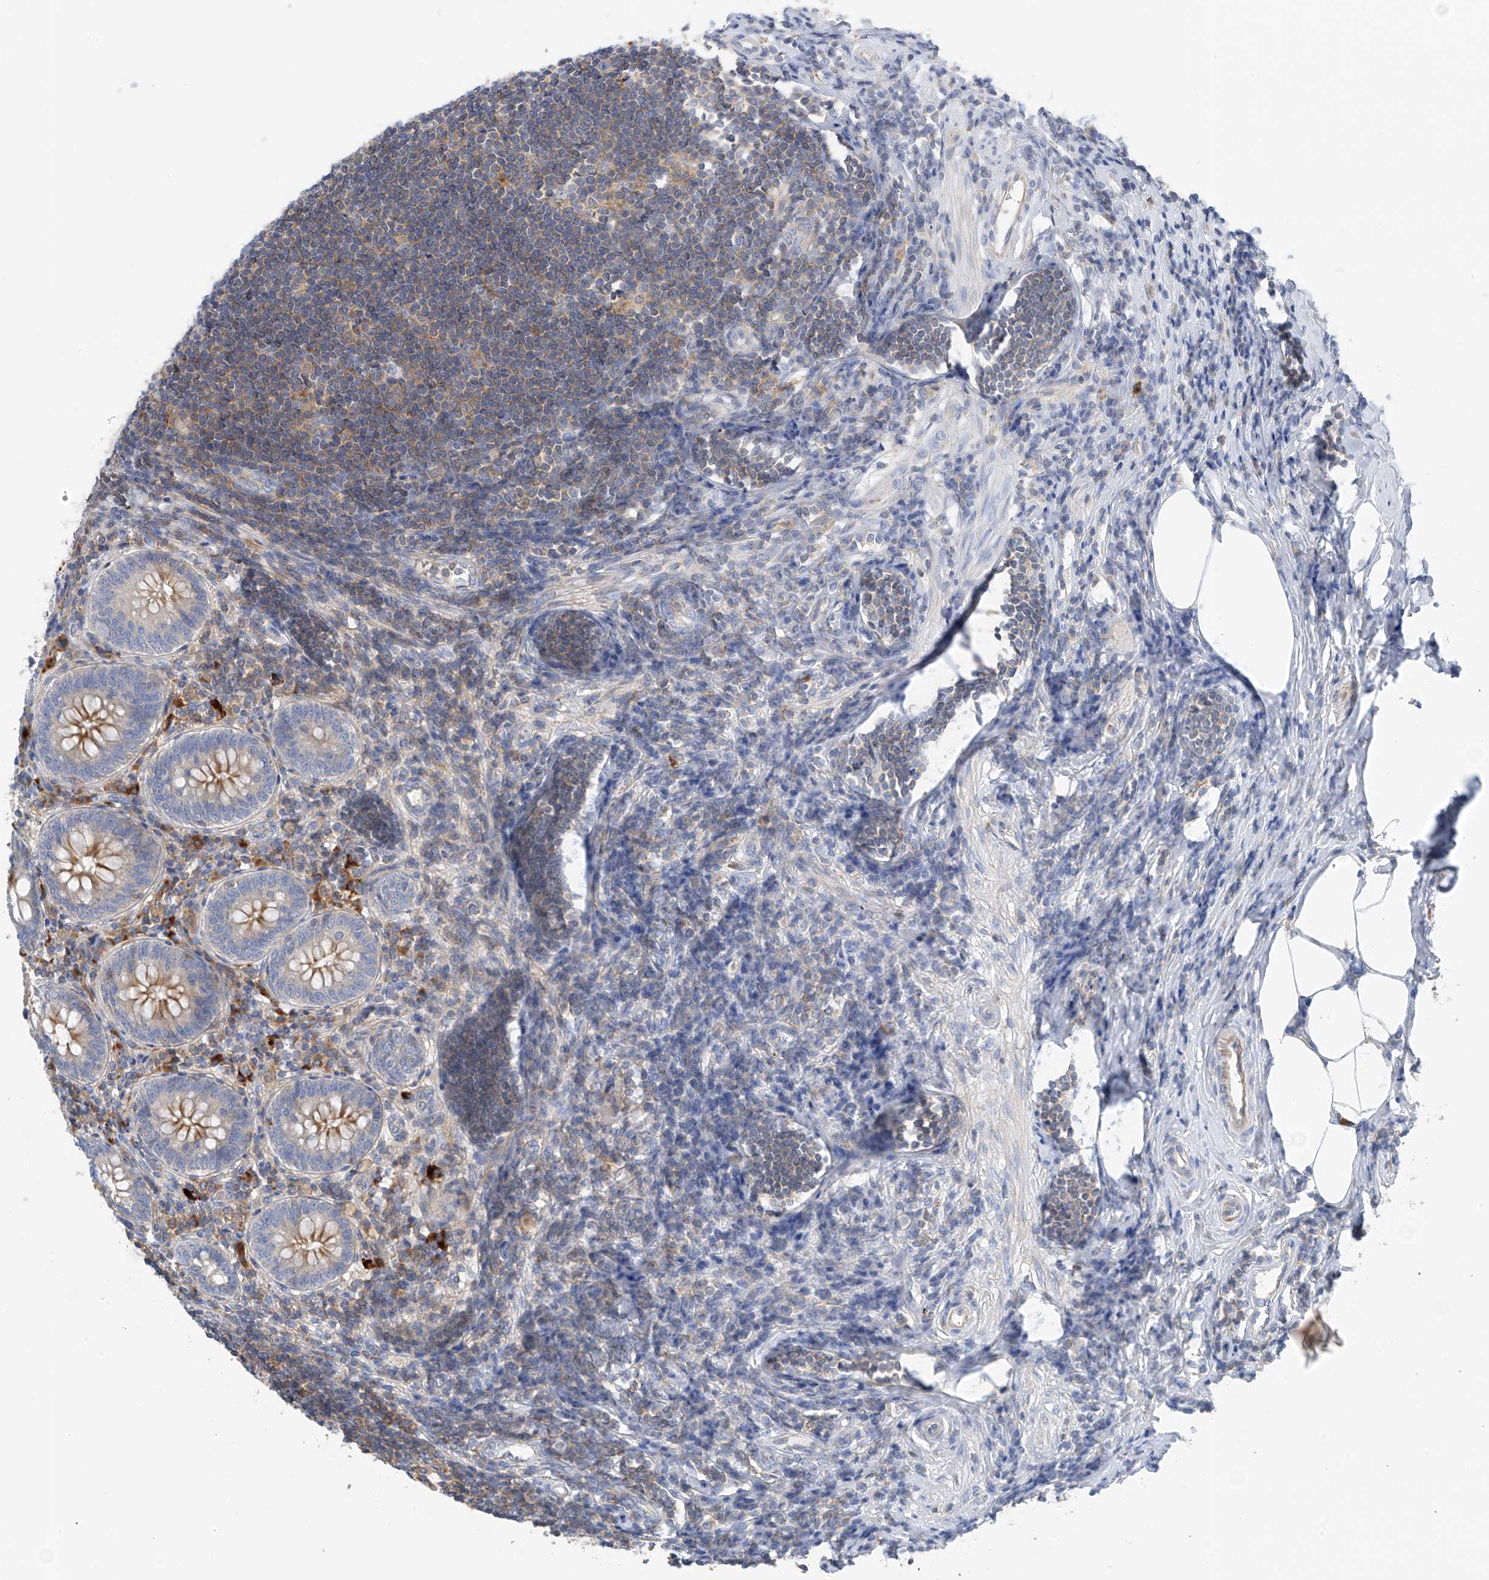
{"staining": {"intensity": "moderate", "quantity": "25%-75%", "location": "cytoplasmic/membranous"}, "tissue": "appendix", "cell_type": "Glandular cells", "image_type": "normal", "snomed": [{"axis": "morphology", "description": "Normal tissue, NOS"}, {"axis": "topography", "description": "Appendix"}], "caption": "A micrograph of human appendix stained for a protein exhibits moderate cytoplasmic/membranous brown staining in glandular cells. (DAB (3,3'-diaminobenzidine) IHC, brown staining for protein, blue staining for nuclei).", "gene": "NALCN", "patient": {"sex": "female", "age": 54}}